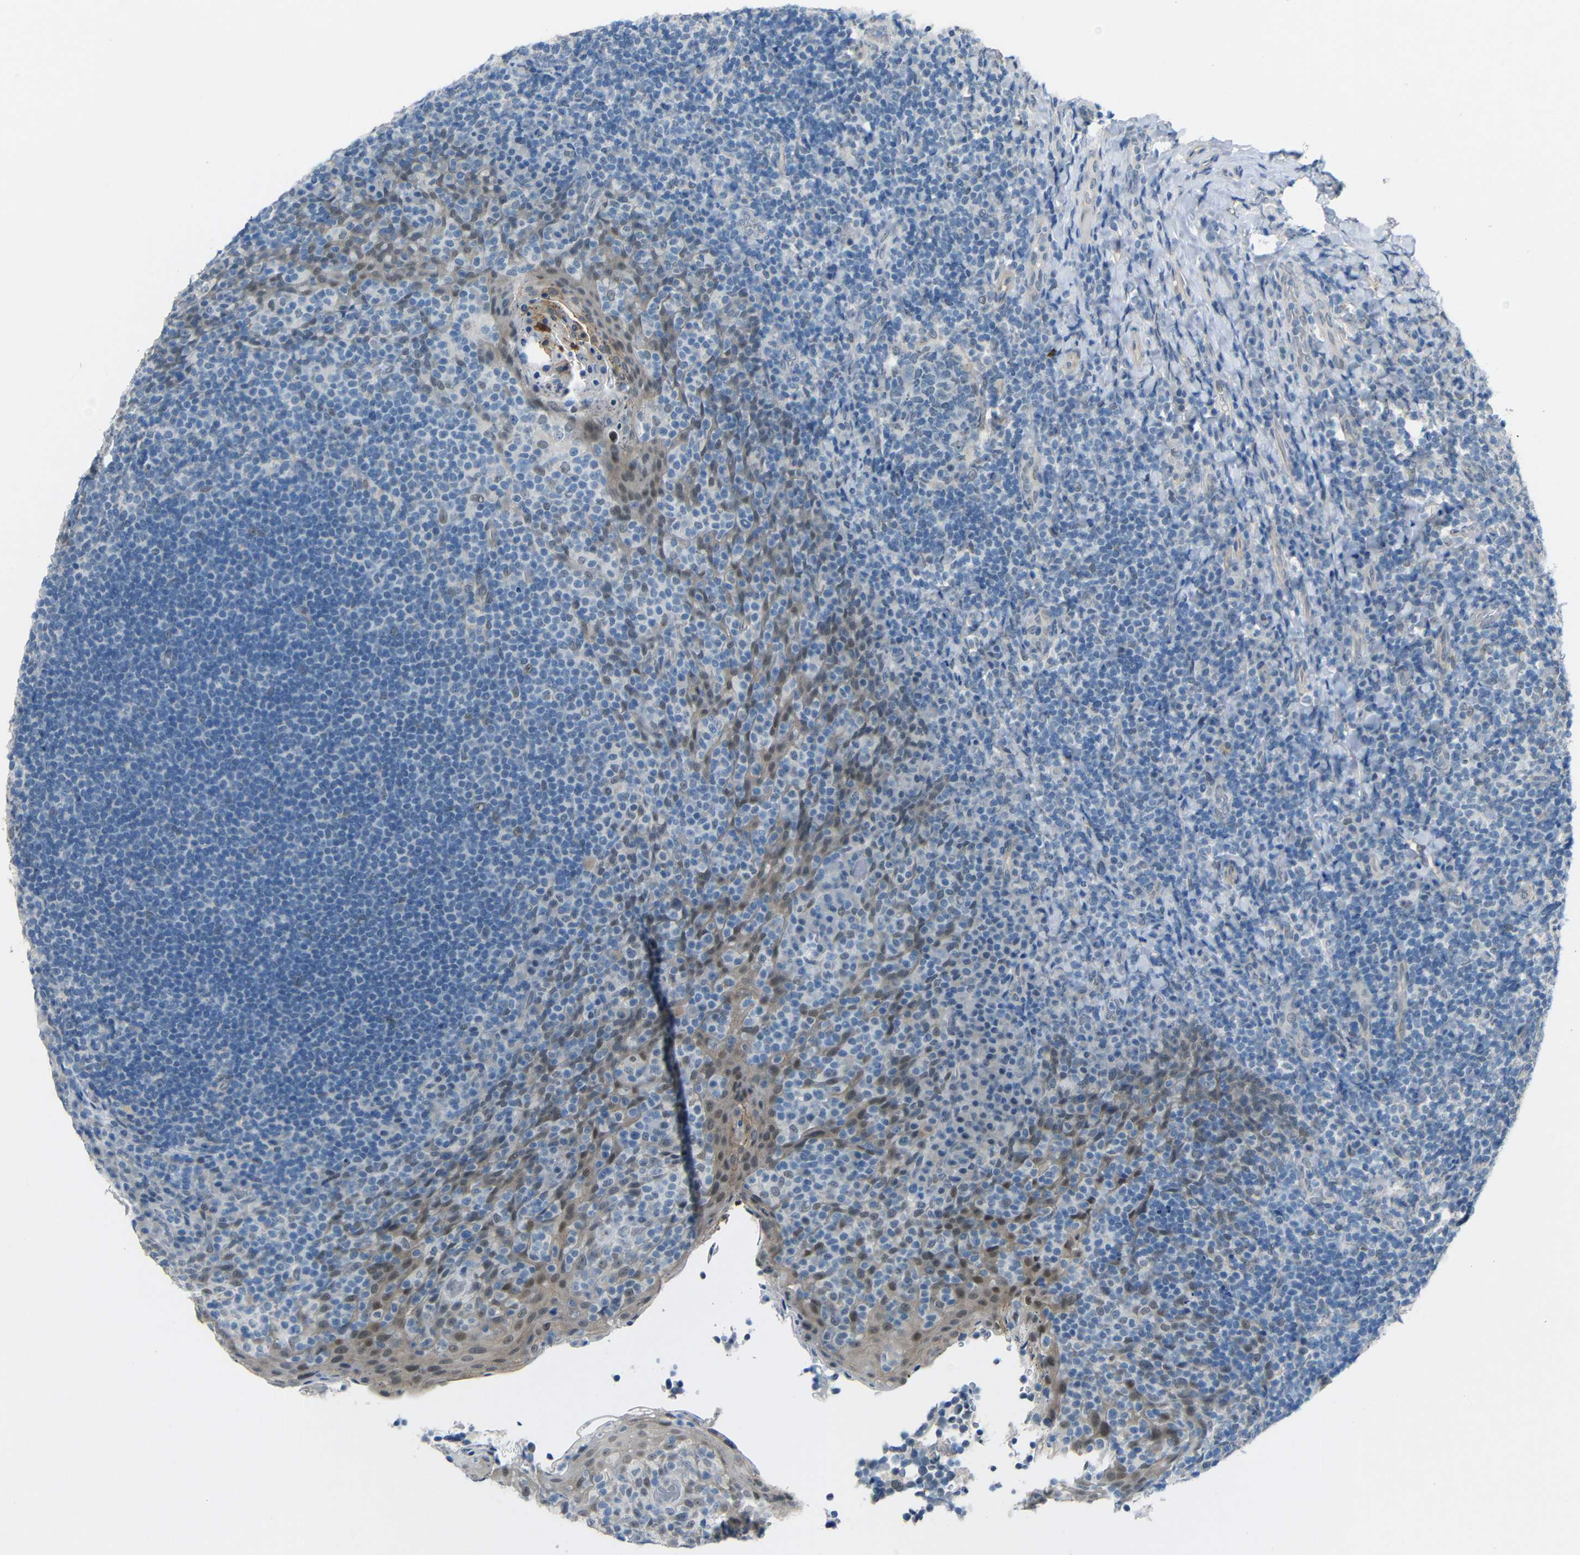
{"staining": {"intensity": "weak", "quantity": "<25%", "location": "nuclear"}, "tissue": "tonsil", "cell_type": "Germinal center cells", "image_type": "normal", "snomed": [{"axis": "morphology", "description": "Normal tissue, NOS"}, {"axis": "topography", "description": "Tonsil"}], "caption": "A photomicrograph of tonsil stained for a protein demonstrates no brown staining in germinal center cells. The staining is performed using DAB (3,3'-diaminobenzidine) brown chromogen with nuclei counter-stained in using hematoxylin.", "gene": "GPR158", "patient": {"sex": "male", "age": 17}}